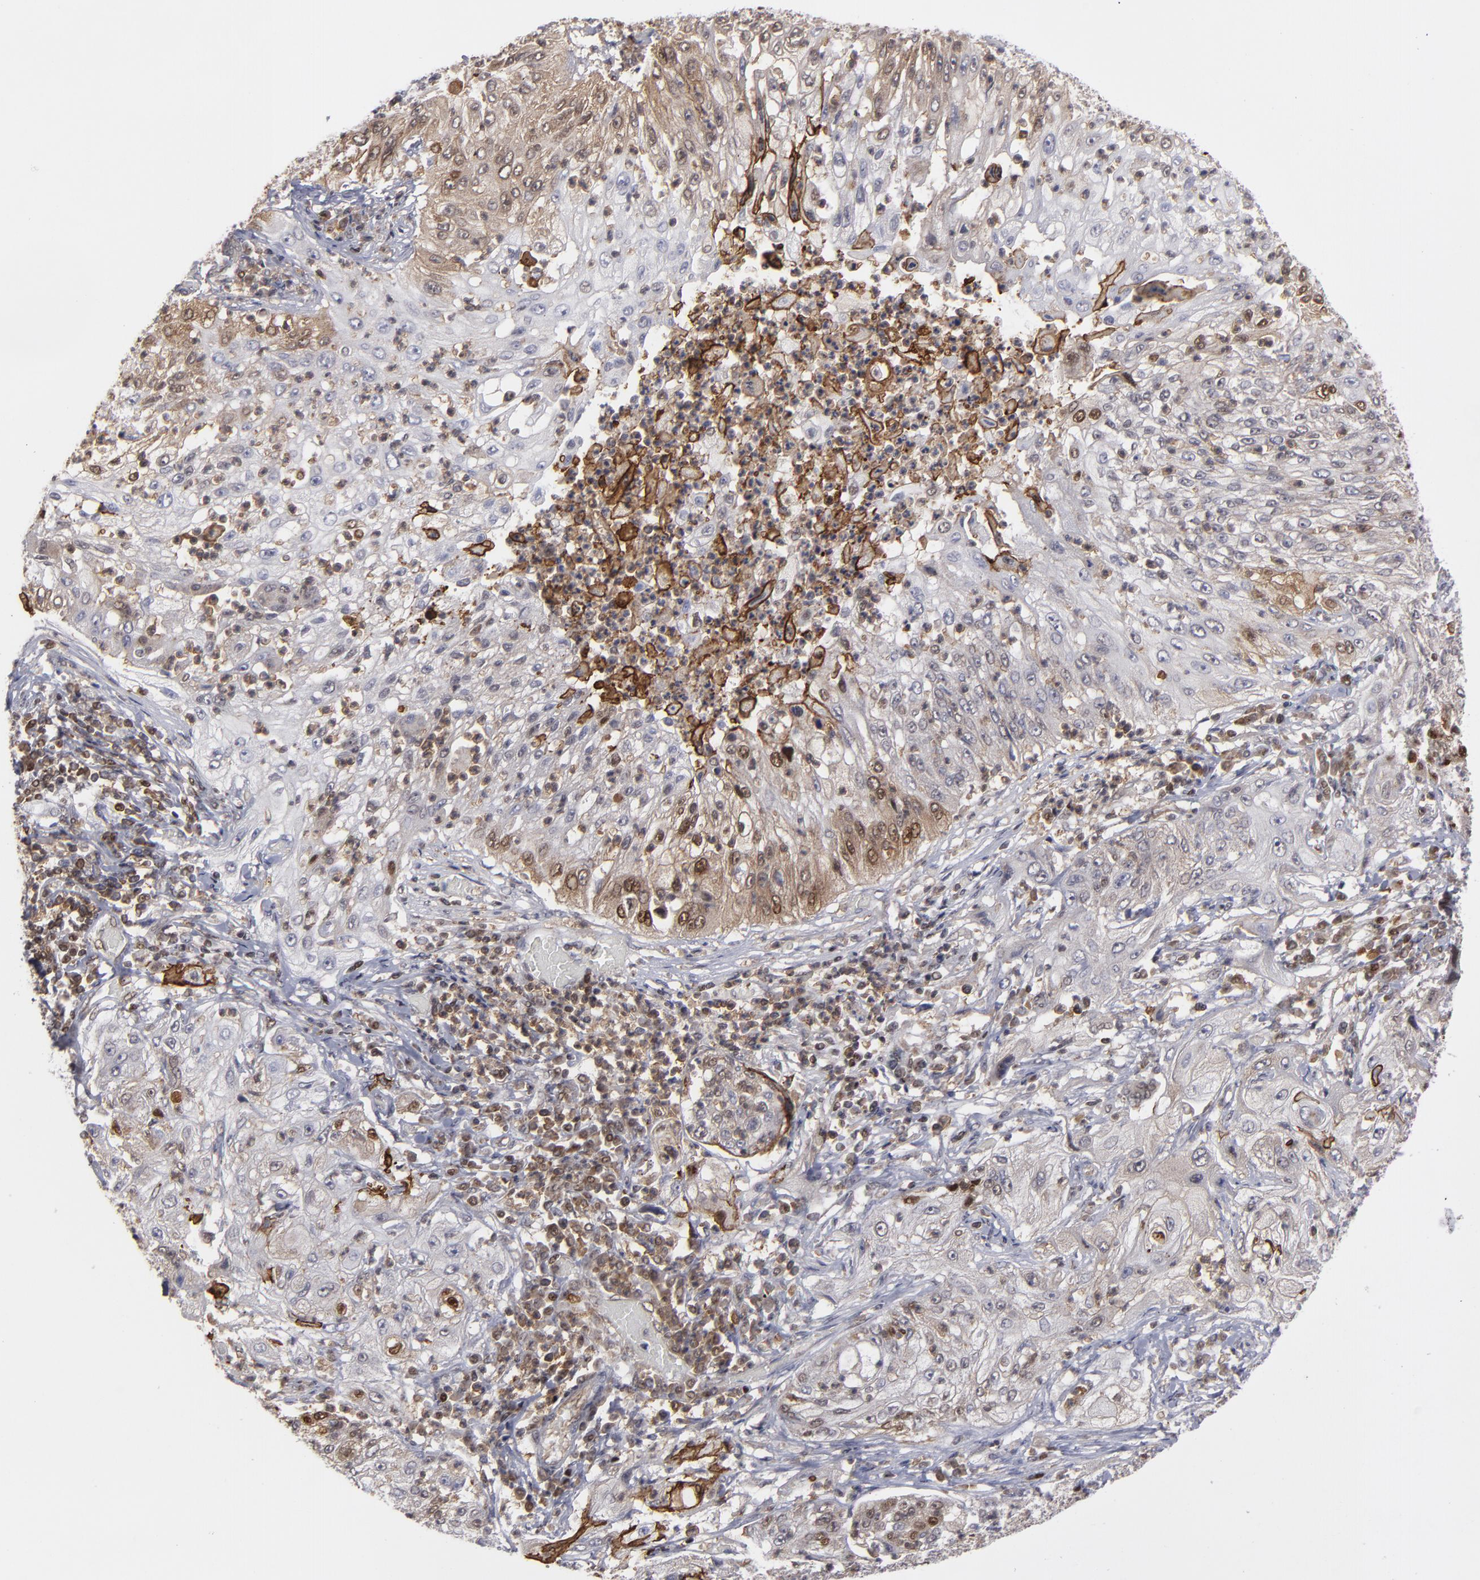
{"staining": {"intensity": "weak", "quantity": "25%-75%", "location": "cytoplasmic/membranous,nuclear"}, "tissue": "lung cancer", "cell_type": "Tumor cells", "image_type": "cancer", "snomed": [{"axis": "morphology", "description": "Inflammation, NOS"}, {"axis": "morphology", "description": "Squamous cell carcinoma, NOS"}, {"axis": "topography", "description": "Lymph node"}, {"axis": "topography", "description": "Soft tissue"}, {"axis": "topography", "description": "Lung"}], "caption": "Protein positivity by immunohistochemistry displays weak cytoplasmic/membranous and nuclear staining in approximately 25%-75% of tumor cells in lung cancer (squamous cell carcinoma).", "gene": "GSR", "patient": {"sex": "male", "age": 66}}